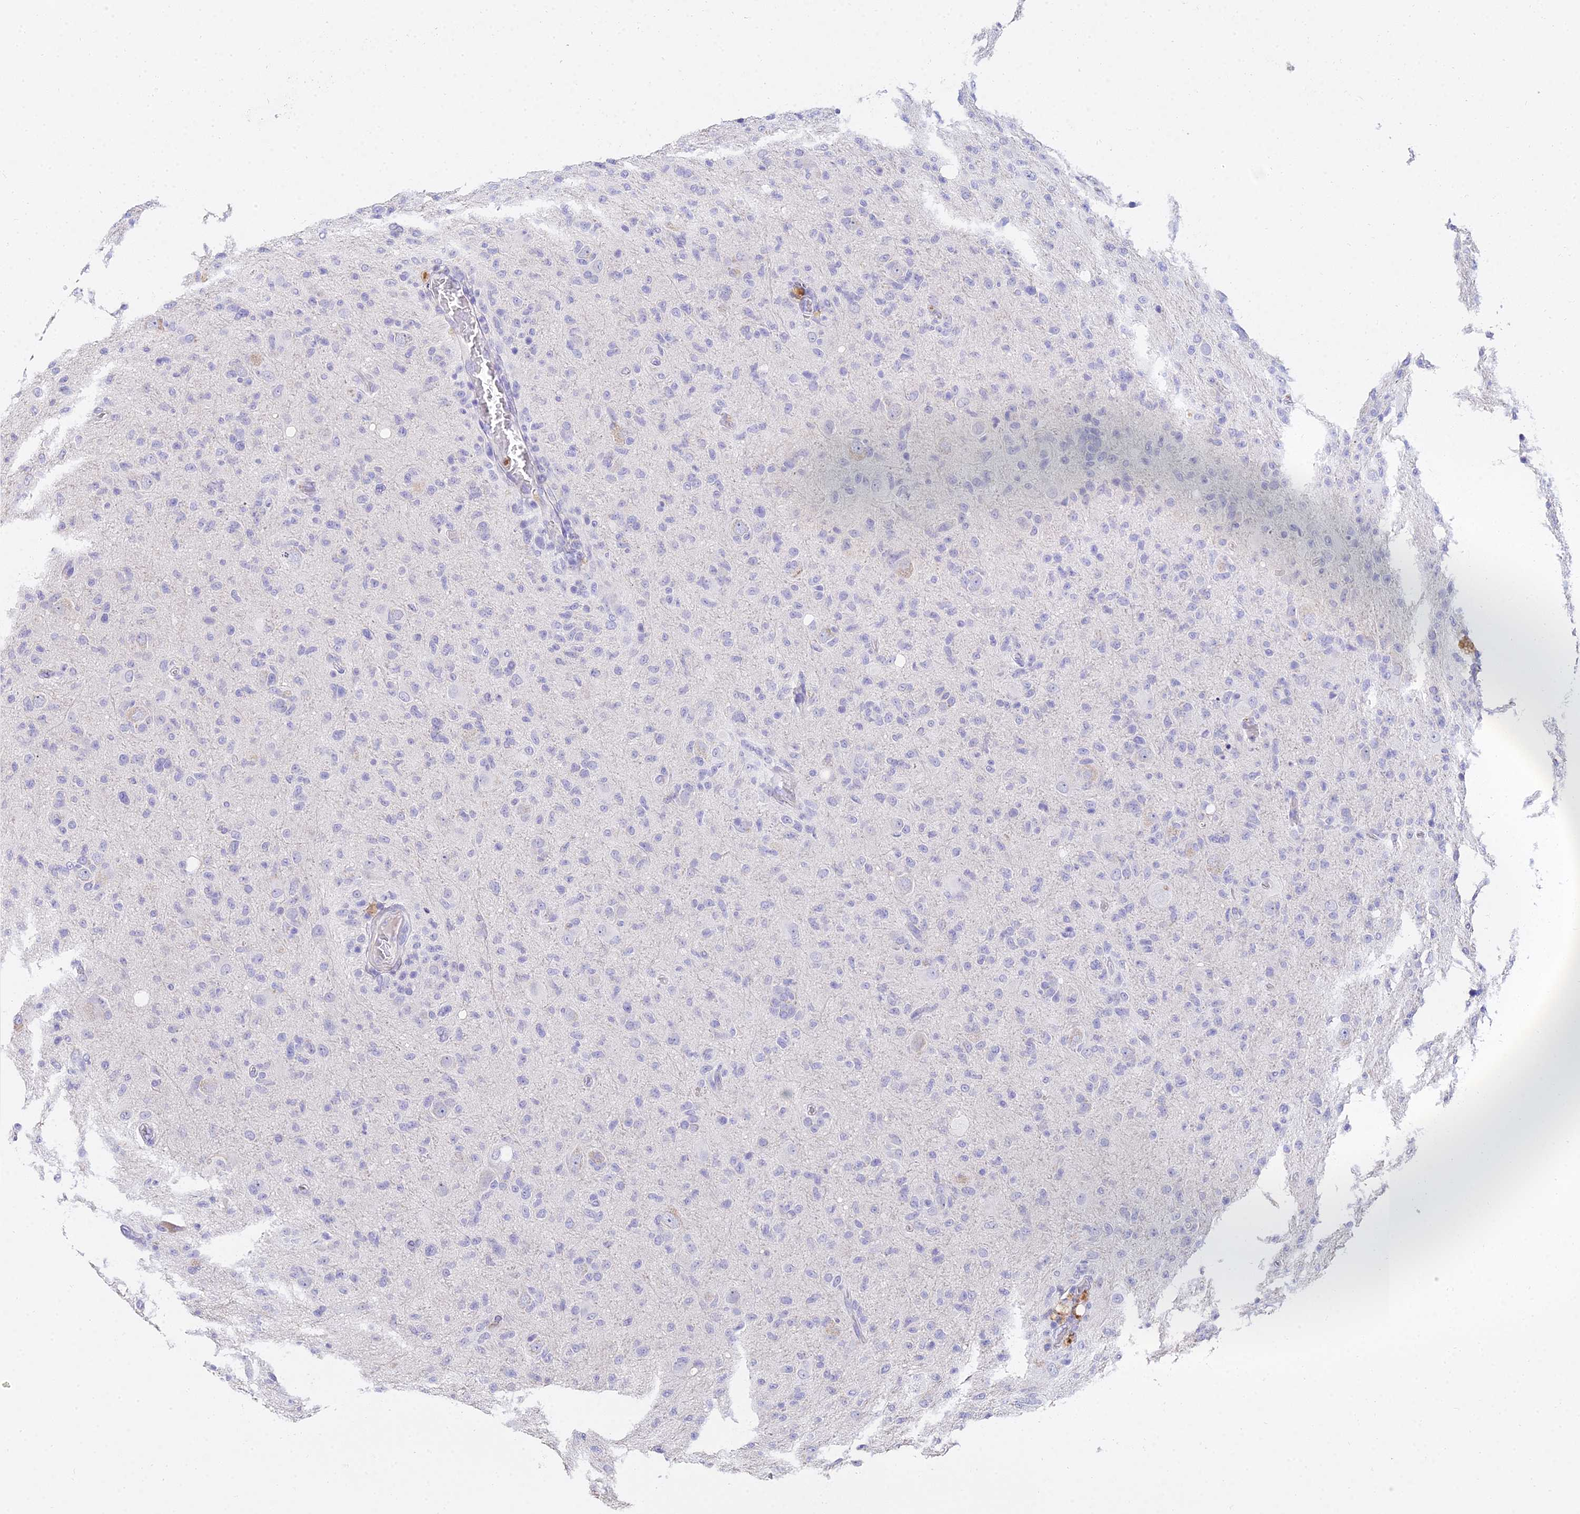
{"staining": {"intensity": "negative", "quantity": "none", "location": "none"}, "tissue": "glioma", "cell_type": "Tumor cells", "image_type": "cancer", "snomed": [{"axis": "morphology", "description": "Glioma, malignant, High grade"}, {"axis": "topography", "description": "Brain"}], "caption": "This is a histopathology image of immunohistochemistry staining of malignant high-grade glioma, which shows no expression in tumor cells.", "gene": "VWC2L", "patient": {"sex": "female", "age": 57}}